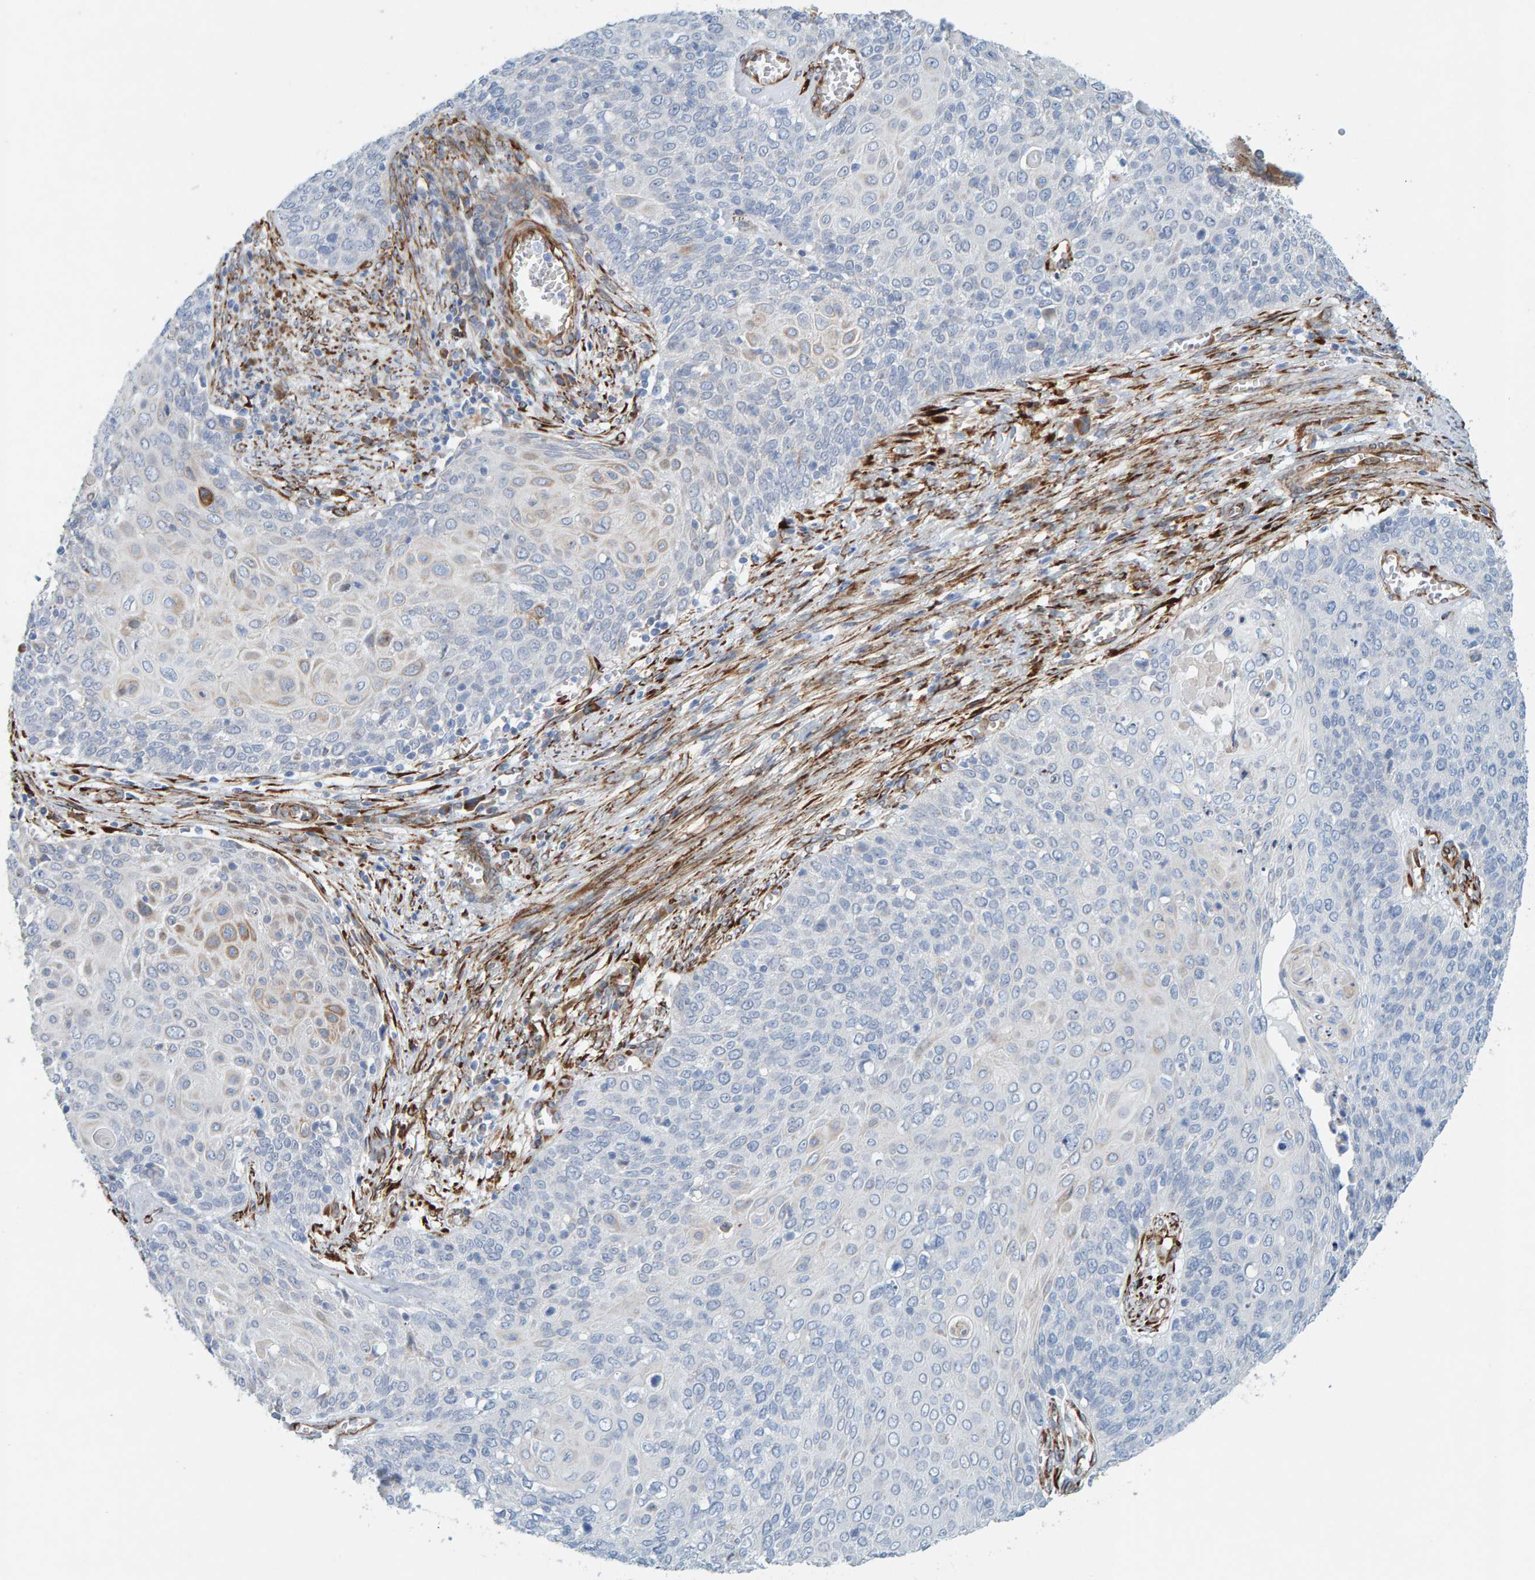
{"staining": {"intensity": "negative", "quantity": "none", "location": "none"}, "tissue": "cervical cancer", "cell_type": "Tumor cells", "image_type": "cancer", "snomed": [{"axis": "morphology", "description": "Squamous cell carcinoma, NOS"}, {"axis": "topography", "description": "Cervix"}], "caption": "A histopathology image of cervical squamous cell carcinoma stained for a protein reveals no brown staining in tumor cells. (DAB IHC with hematoxylin counter stain).", "gene": "MMP16", "patient": {"sex": "female", "age": 39}}